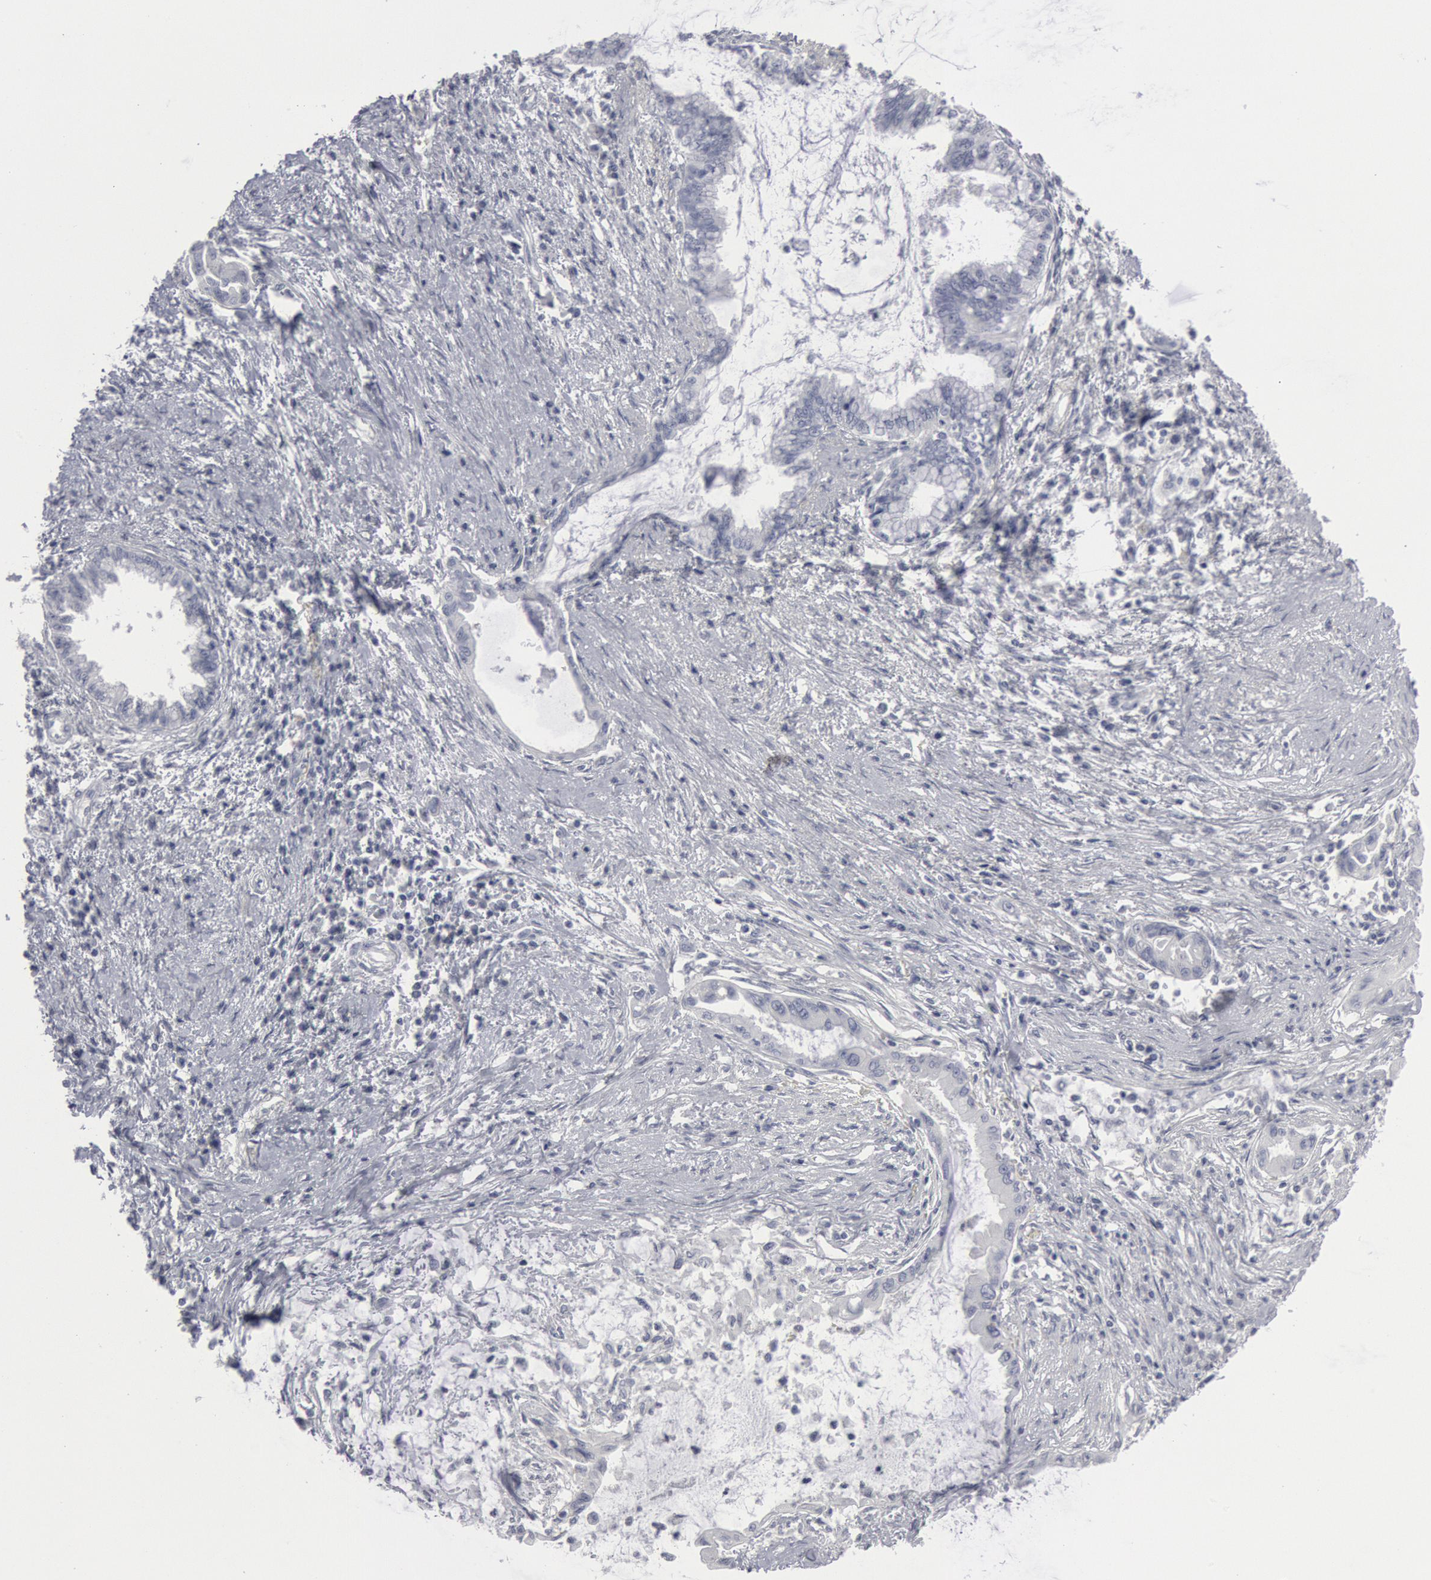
{"staining": {"intensity": "negative", "quantity": "none", "location": "none"}, "tissue": "pancreatic cancer", "cell_type": "Tumor cells", "image_type": "cancer", "snomed": [{"axis": "morphology", "description": "Adenocarcinoma, NOS"}, {"axis": "topography", "description": "Pancreas"}], "caption": "This is an immunohistochemistry (IHC) photomicrograph of pancreatic cancer. There is no expression in tumor cells.", "gene": "DMC1", "patient": {"sex": "female", "age": 64}}